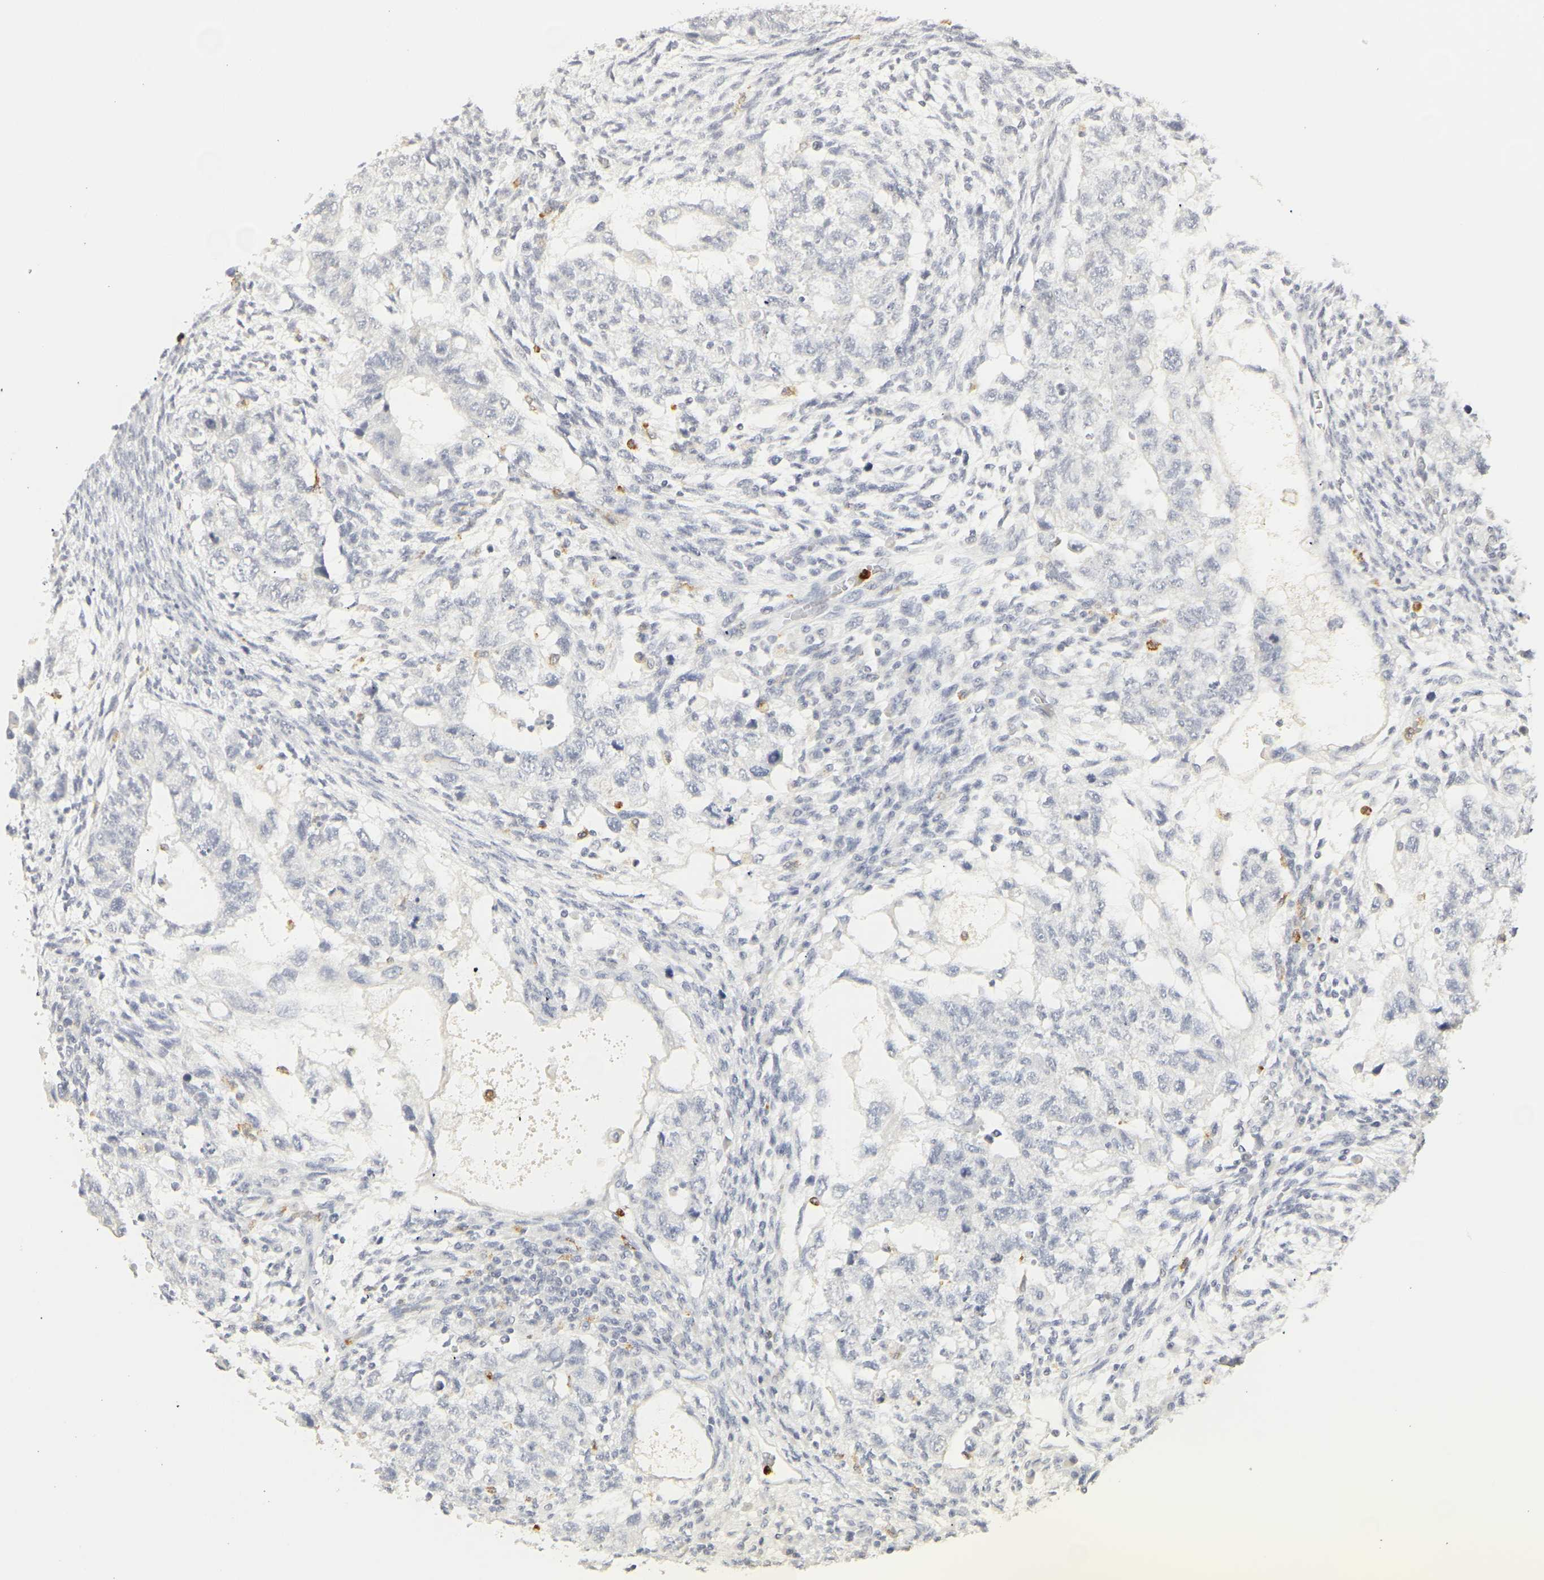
{"staining": {"intensity": "negative", "quantity": "none", "location": "none"}, "tissue": "testis cancer", "cell_type": "Tumor cells", "image_type": "cancer", "snomed": [{"axis": "morphology", "description": "Normal tissue, NOS"}, {"axis": "morphology", "description": "Carcinoma, Embryonal, NOS"}, {"axis": "topography", "description": "Testis"}], "caption": "Embryonal carcinoma (testis) stained for a protein using immunohistochemistry demonstrates no positivity tumor cells.", "gene": "MPO", "patient": {"sex": "male", "age": 36}}